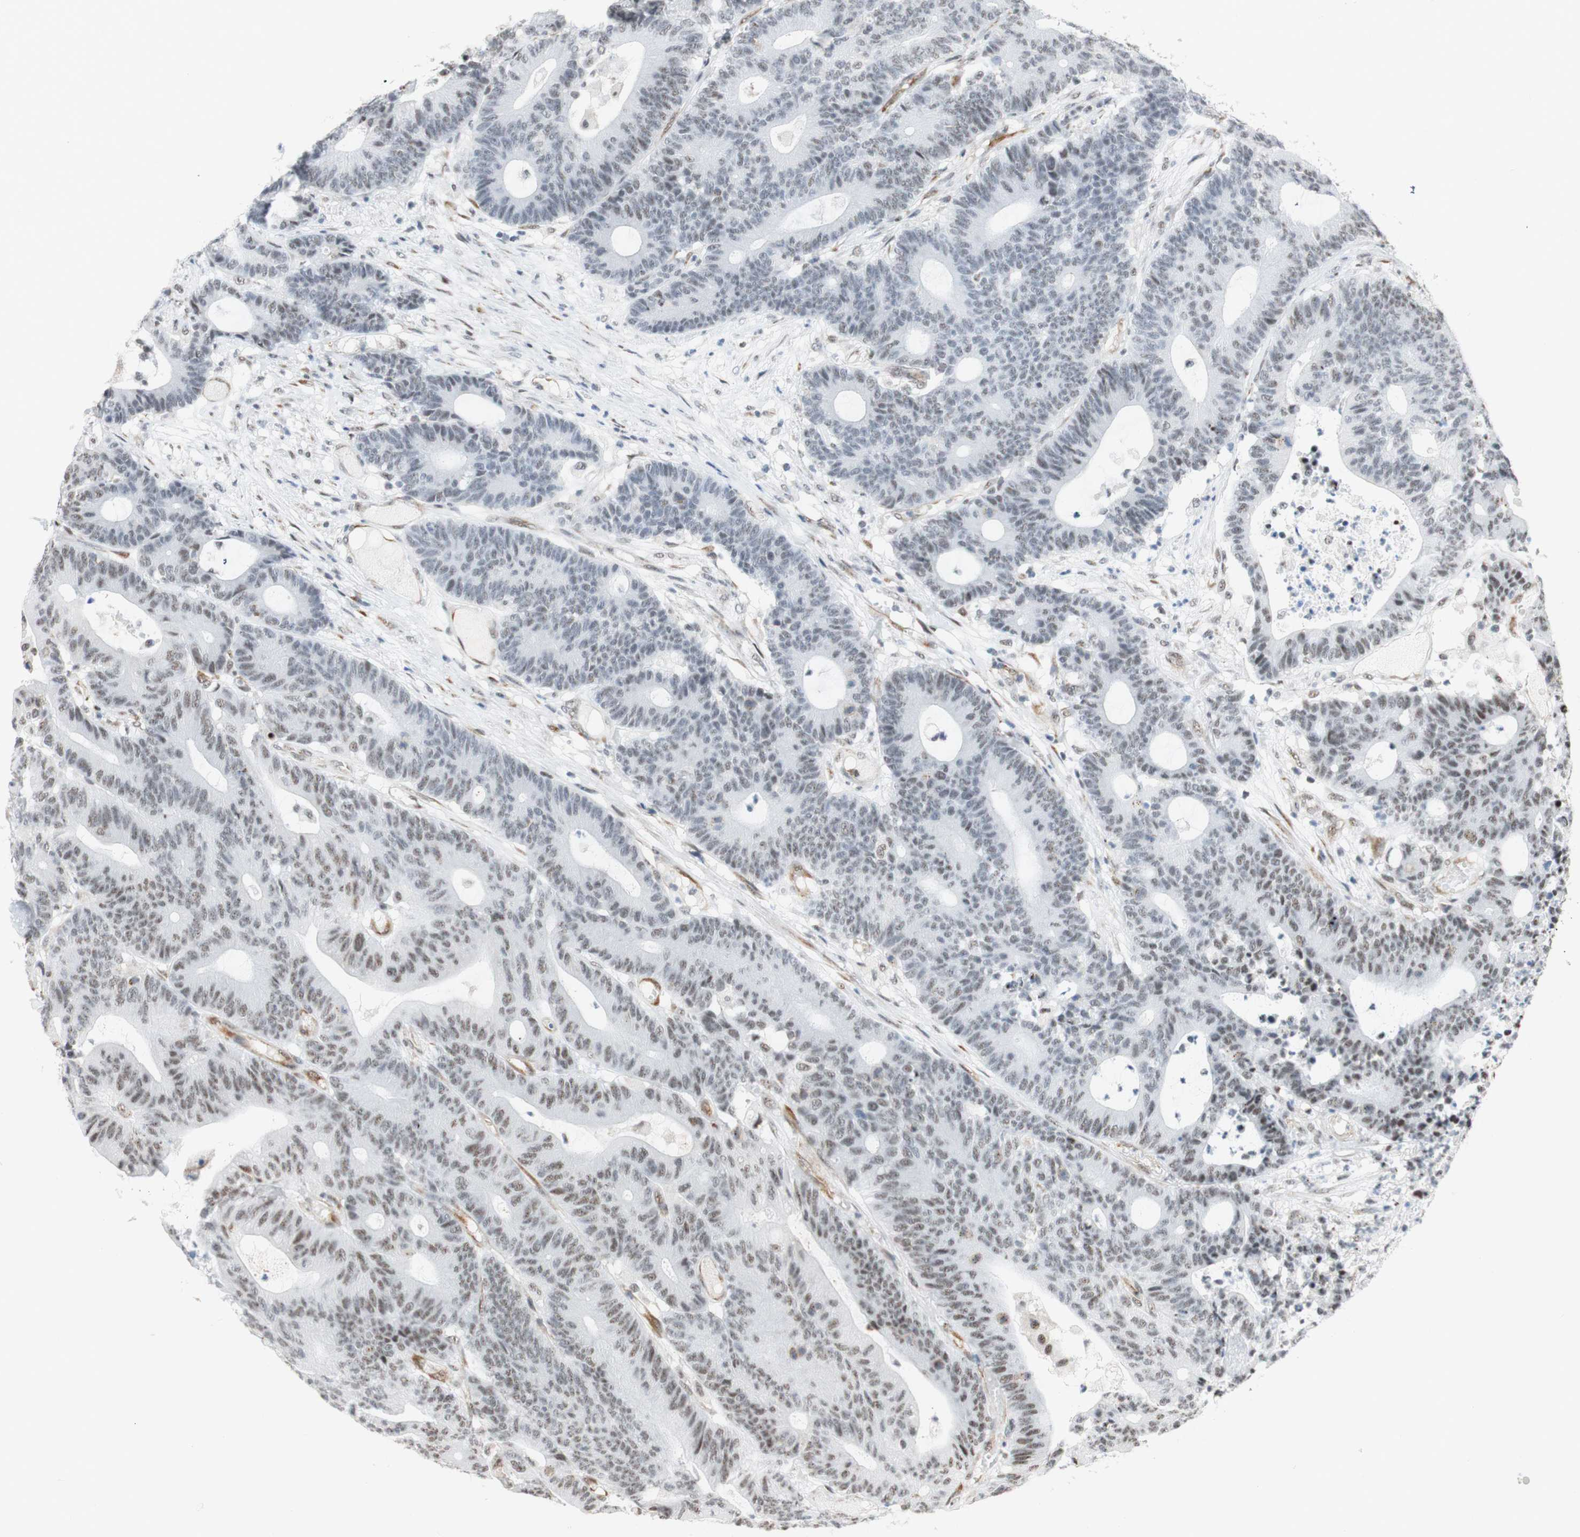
{"staining": {"intensity": "negative", "quantity": "none", "location": "none"}, "tissue": "colorectal cancer", "cell_type": "Tumor cells", "image_type": "cancer", "snomed": [{"axis": "morphology", "description": "Adenocarcinoma, NOS"}, {"axis": "topography", "description": "Colon"}], "caption": "Tumor cells show no significant expression in colorectal cancer.", "gene": "SAP18", "patient": {"sex": "female", "age": 84}}